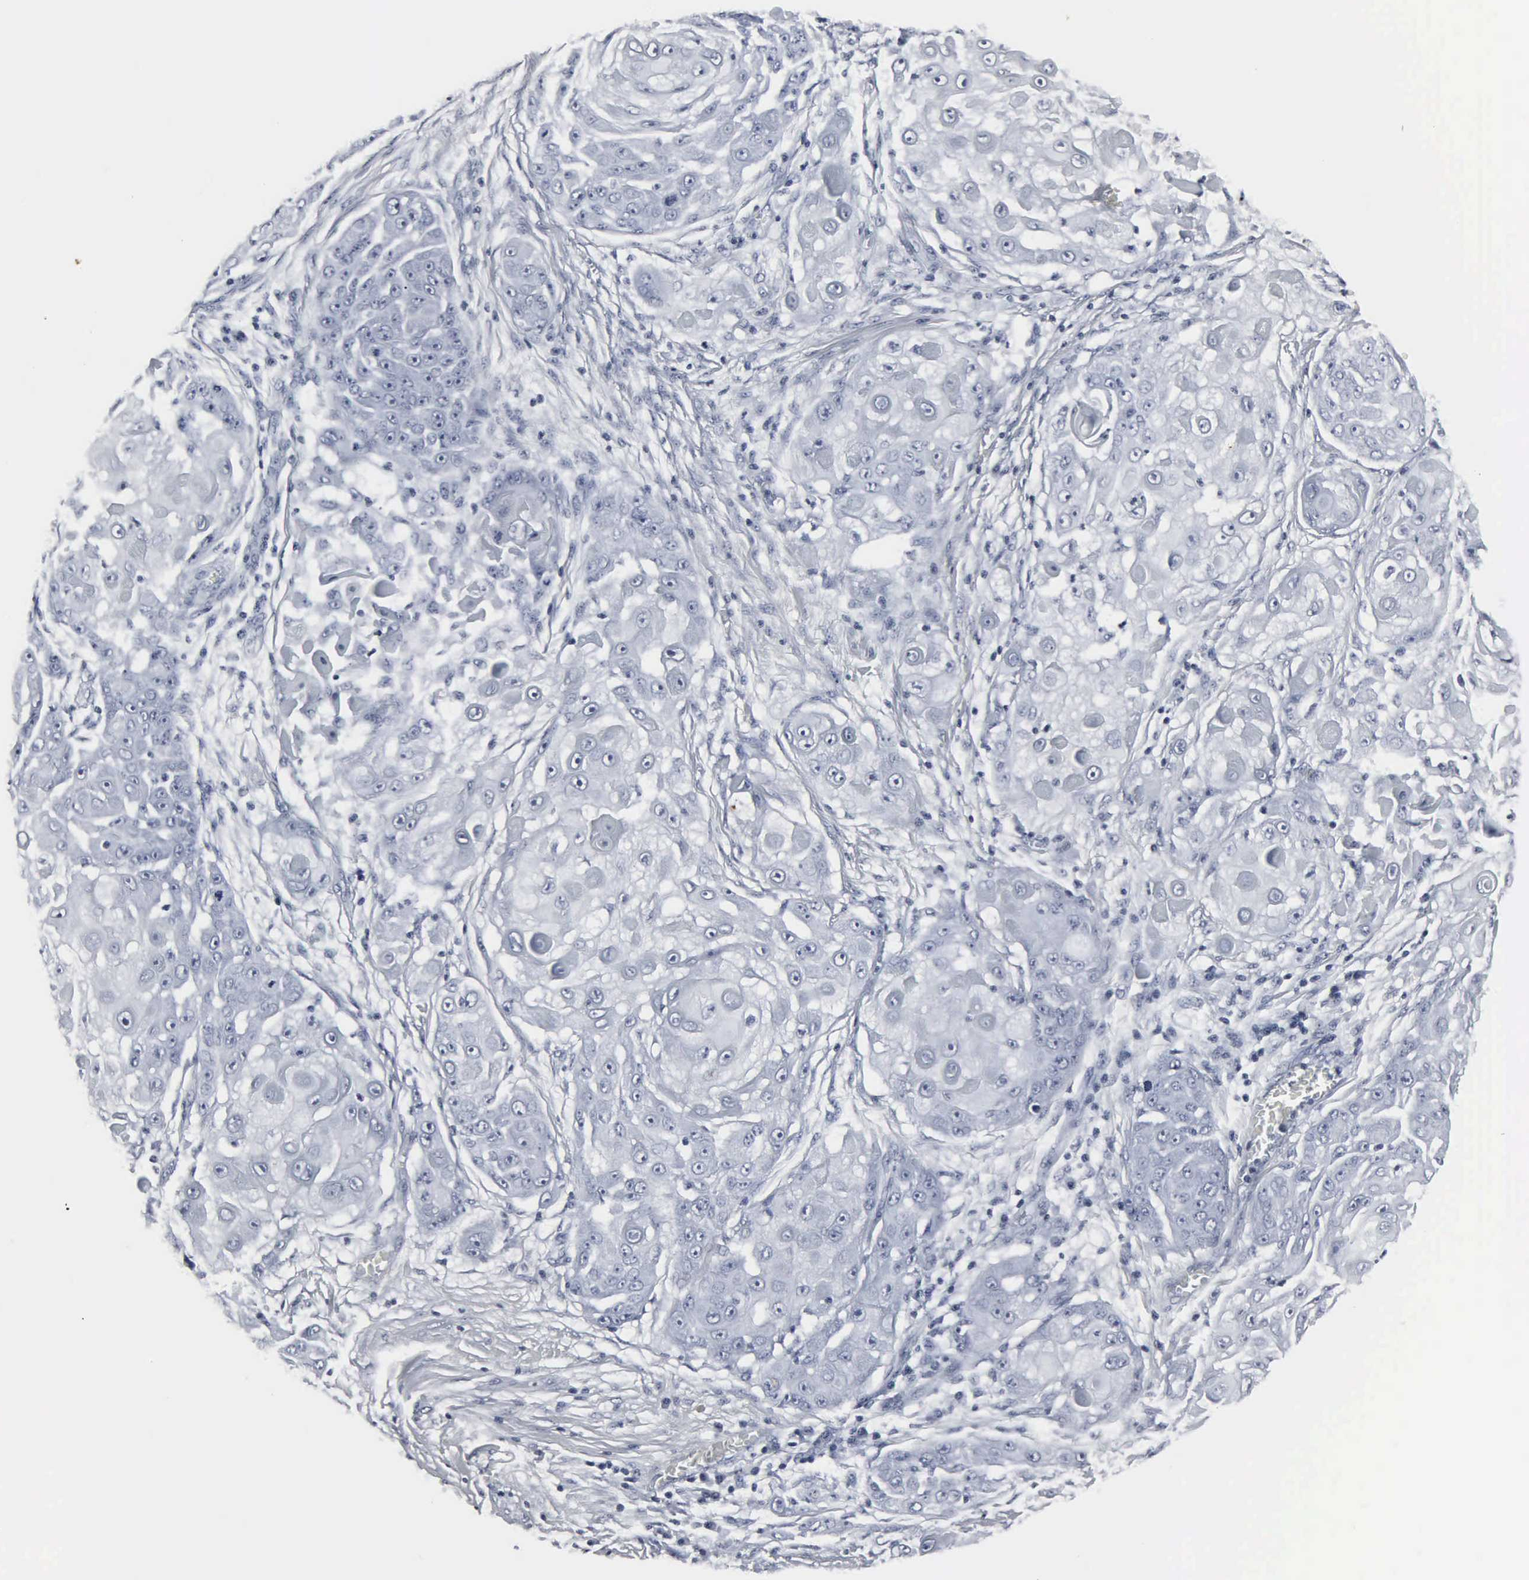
{"staining": {"intensity": "negative", "quantity": "none", "location": "none"}, "tissue": "skin cancer", "cell_type": "Tumor cells", "image_type": "cancer", "snomed": [{"axis": "morphology", "description": "Squamous cell carcinoma, NOS"}, {"axis": "topography", "description": "Skin"}], "caption": "Immunohistochemistry (IHC) photomicrograph of neoplastic tissue: squamous cell carcinoma (skin) stained with DAB (3,3'-diaminobenzidine) shows no significant protein staining in tumor cells.", "gene": "DGCR2", "patient": {"sex": "female", "age": 57}}